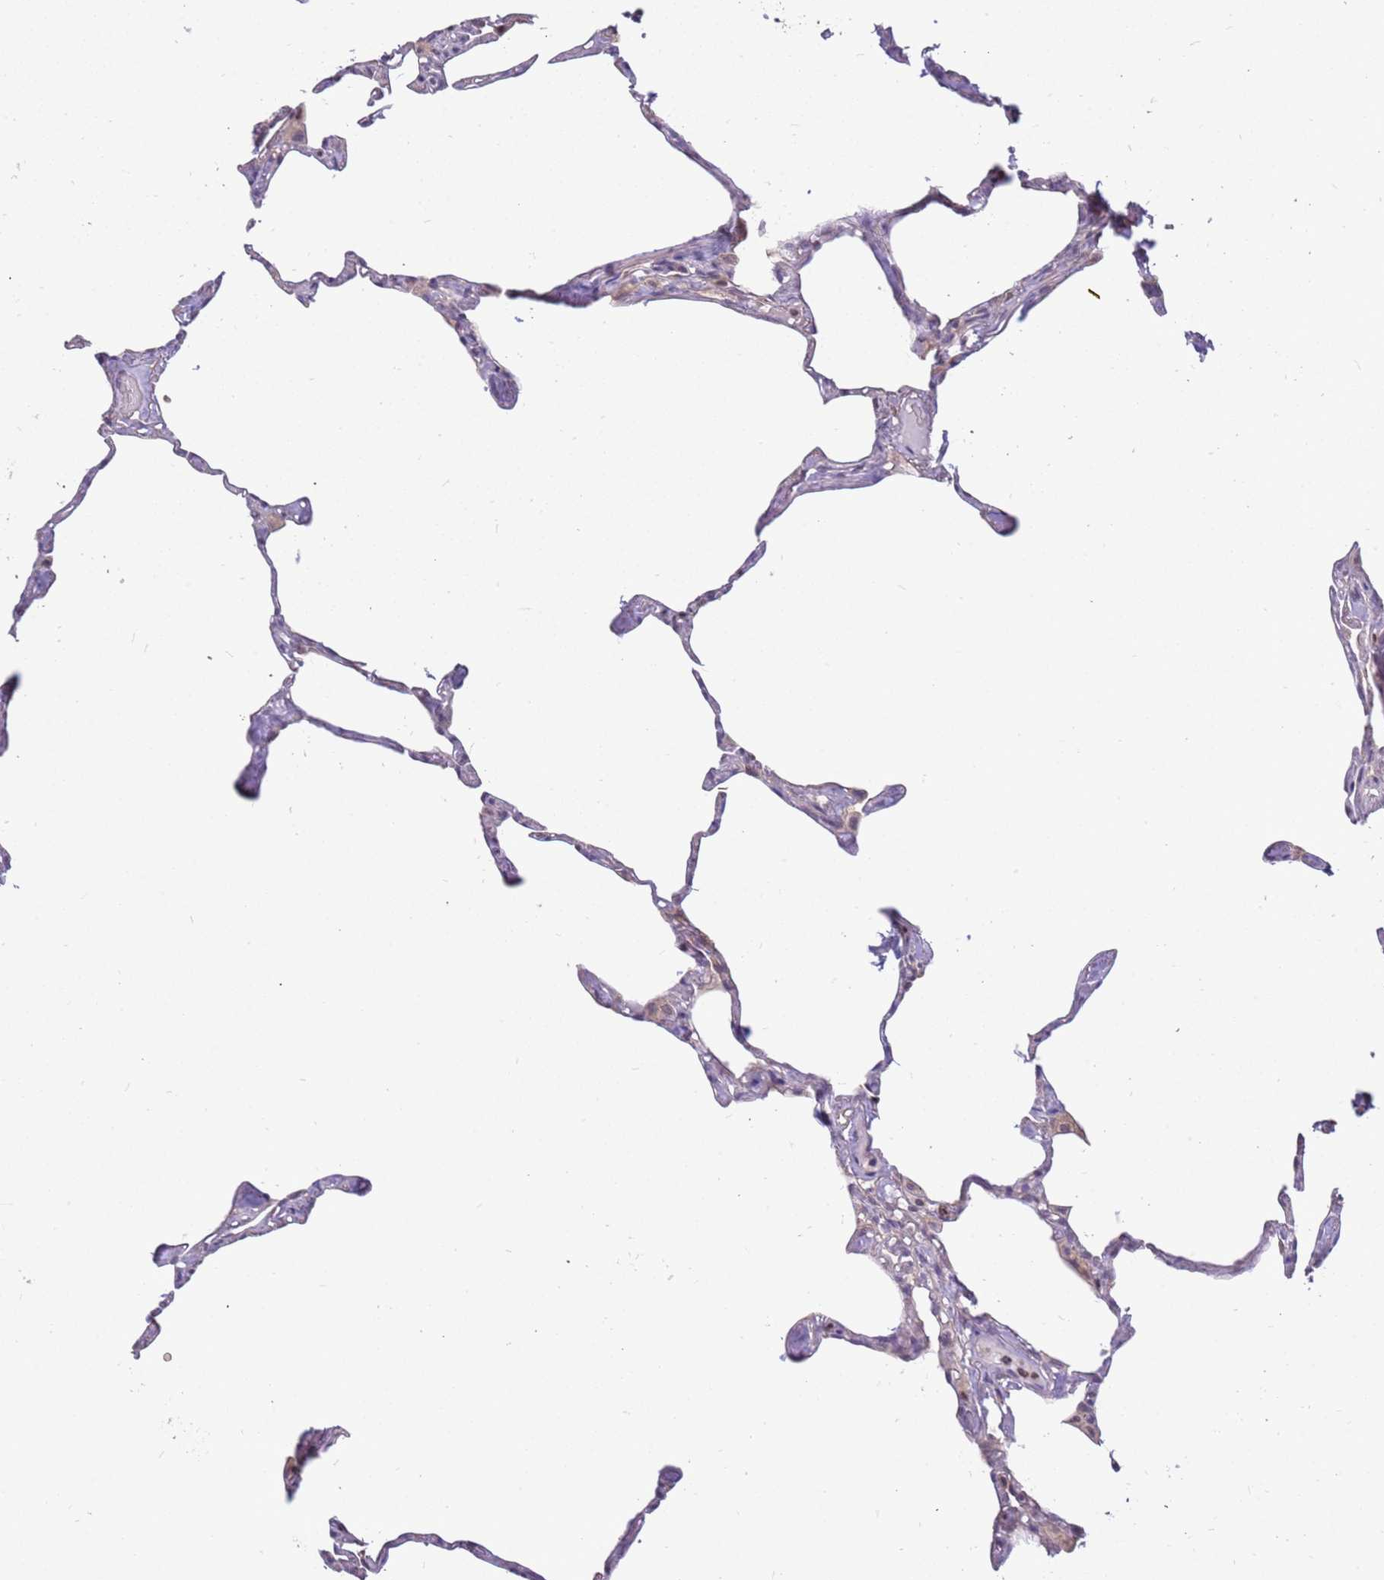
{"staining": {"intensity": "negative", "quantity": "none", "location": "none"}, "tissue": "lung", "cell_type": "Alveolar cells", "image_type": "normal", "snomed": [{"axis": "morphology", "description": "Normal tissue, NOS"}, {"axis": "topography", "description": "Lung"}], "caption": "IHC of benign human lung exhibits no positivity in alveolar cells.", "gene": "ARHGEF35", "patient": {"sex": "male", "age": 65}}